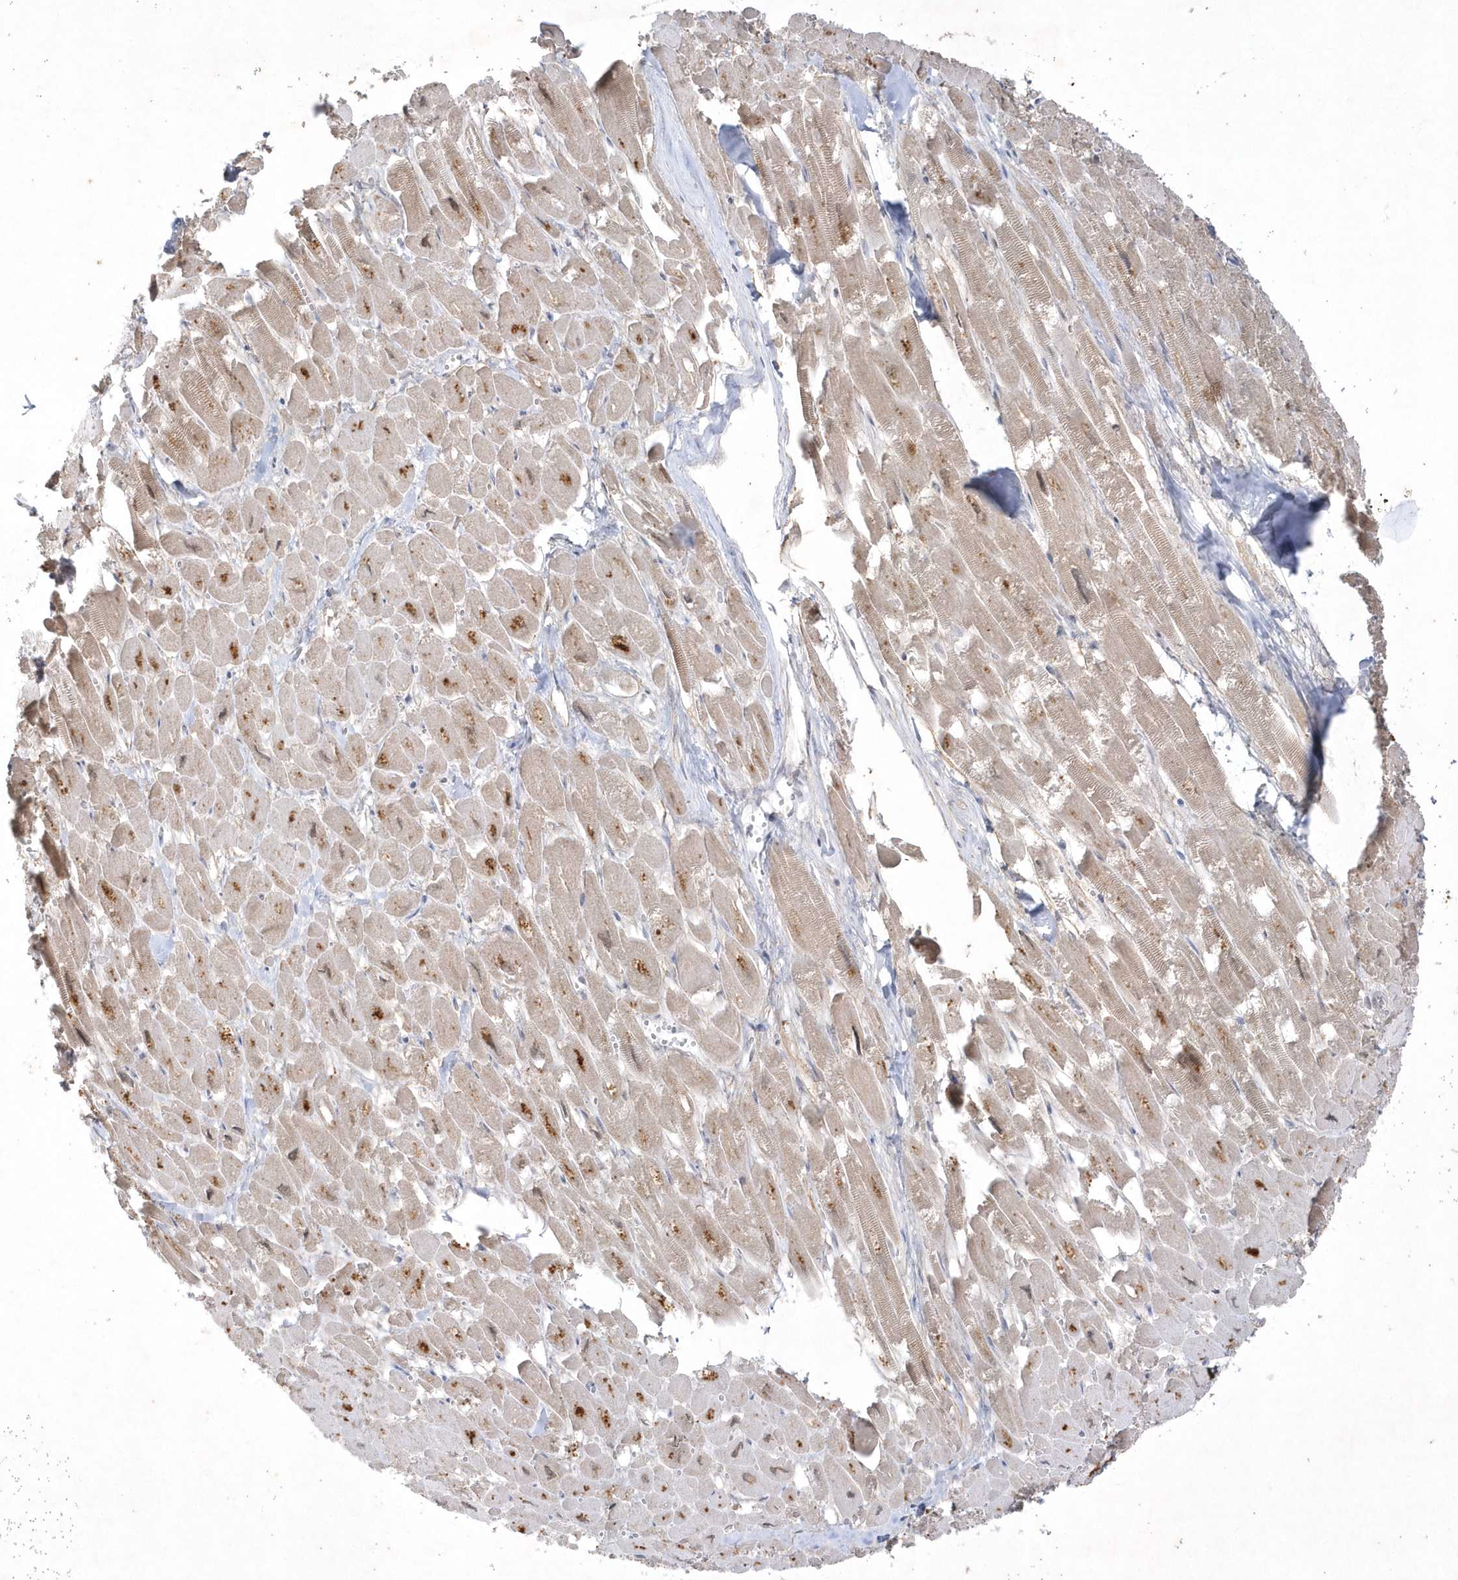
{"staining": {"intensity": "moderate", "quantity": "25%-75%", "location": "cytoplasmic/membranous"}, "tissue": "heart muscle", "cell_type": "Cardiomyocytes", "image_type": "normal", "snomed": [{"axis": "morphology", "description": "Normal tissue, NOS"}, {"axis": "topography", "description": "Heart"}], "caption": "Heart muscle stained with a brown dye exhibits moderate cytoplasmic/membranous positive staining in approximately 25%-75% of cardiomyocytes.", "gene": "CPSF3", "patient": {"sex": "male", "age": 54}}